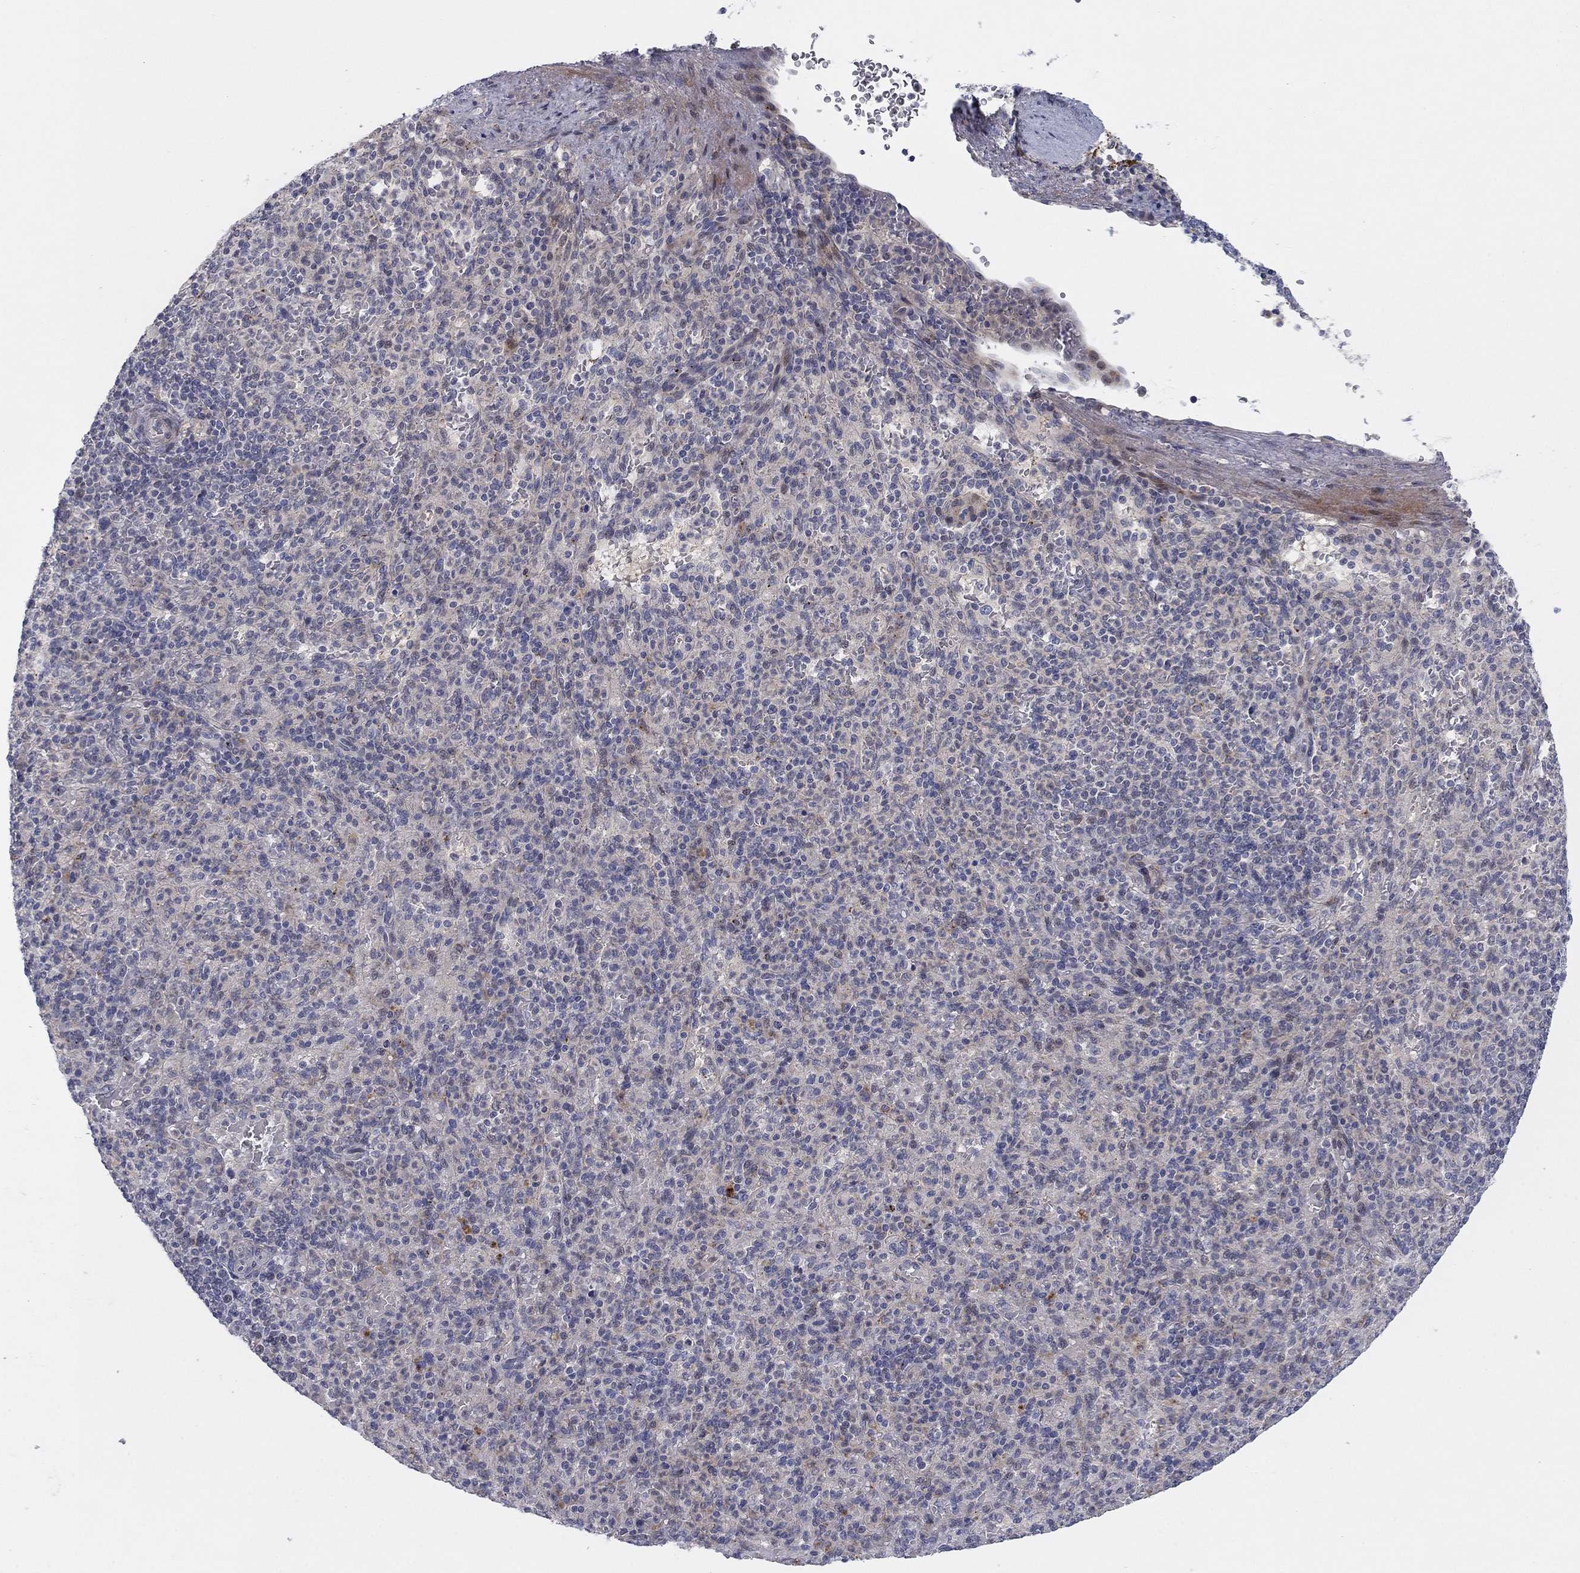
{"staining": {"intensity": "negative", "quantity": "none", "location": "none"}, "tissue": "spleen", "cell_type": "Cells in red pulp", "image_type": "normal", "snomed": [{"axis": "morphology", "description": "Normal tissue, NOS"}, {"axis": "topography", "description": "Spleen"}], "caption": "A micrograph of human spleen is negative for staining in cells in red pulp. (DAB (3,3'-diaminobenzidine) IHC visualized using brightfield microscopy, high magnification).", "gene": "AMN1", "patient": {"sex": "female", "age": 74}}